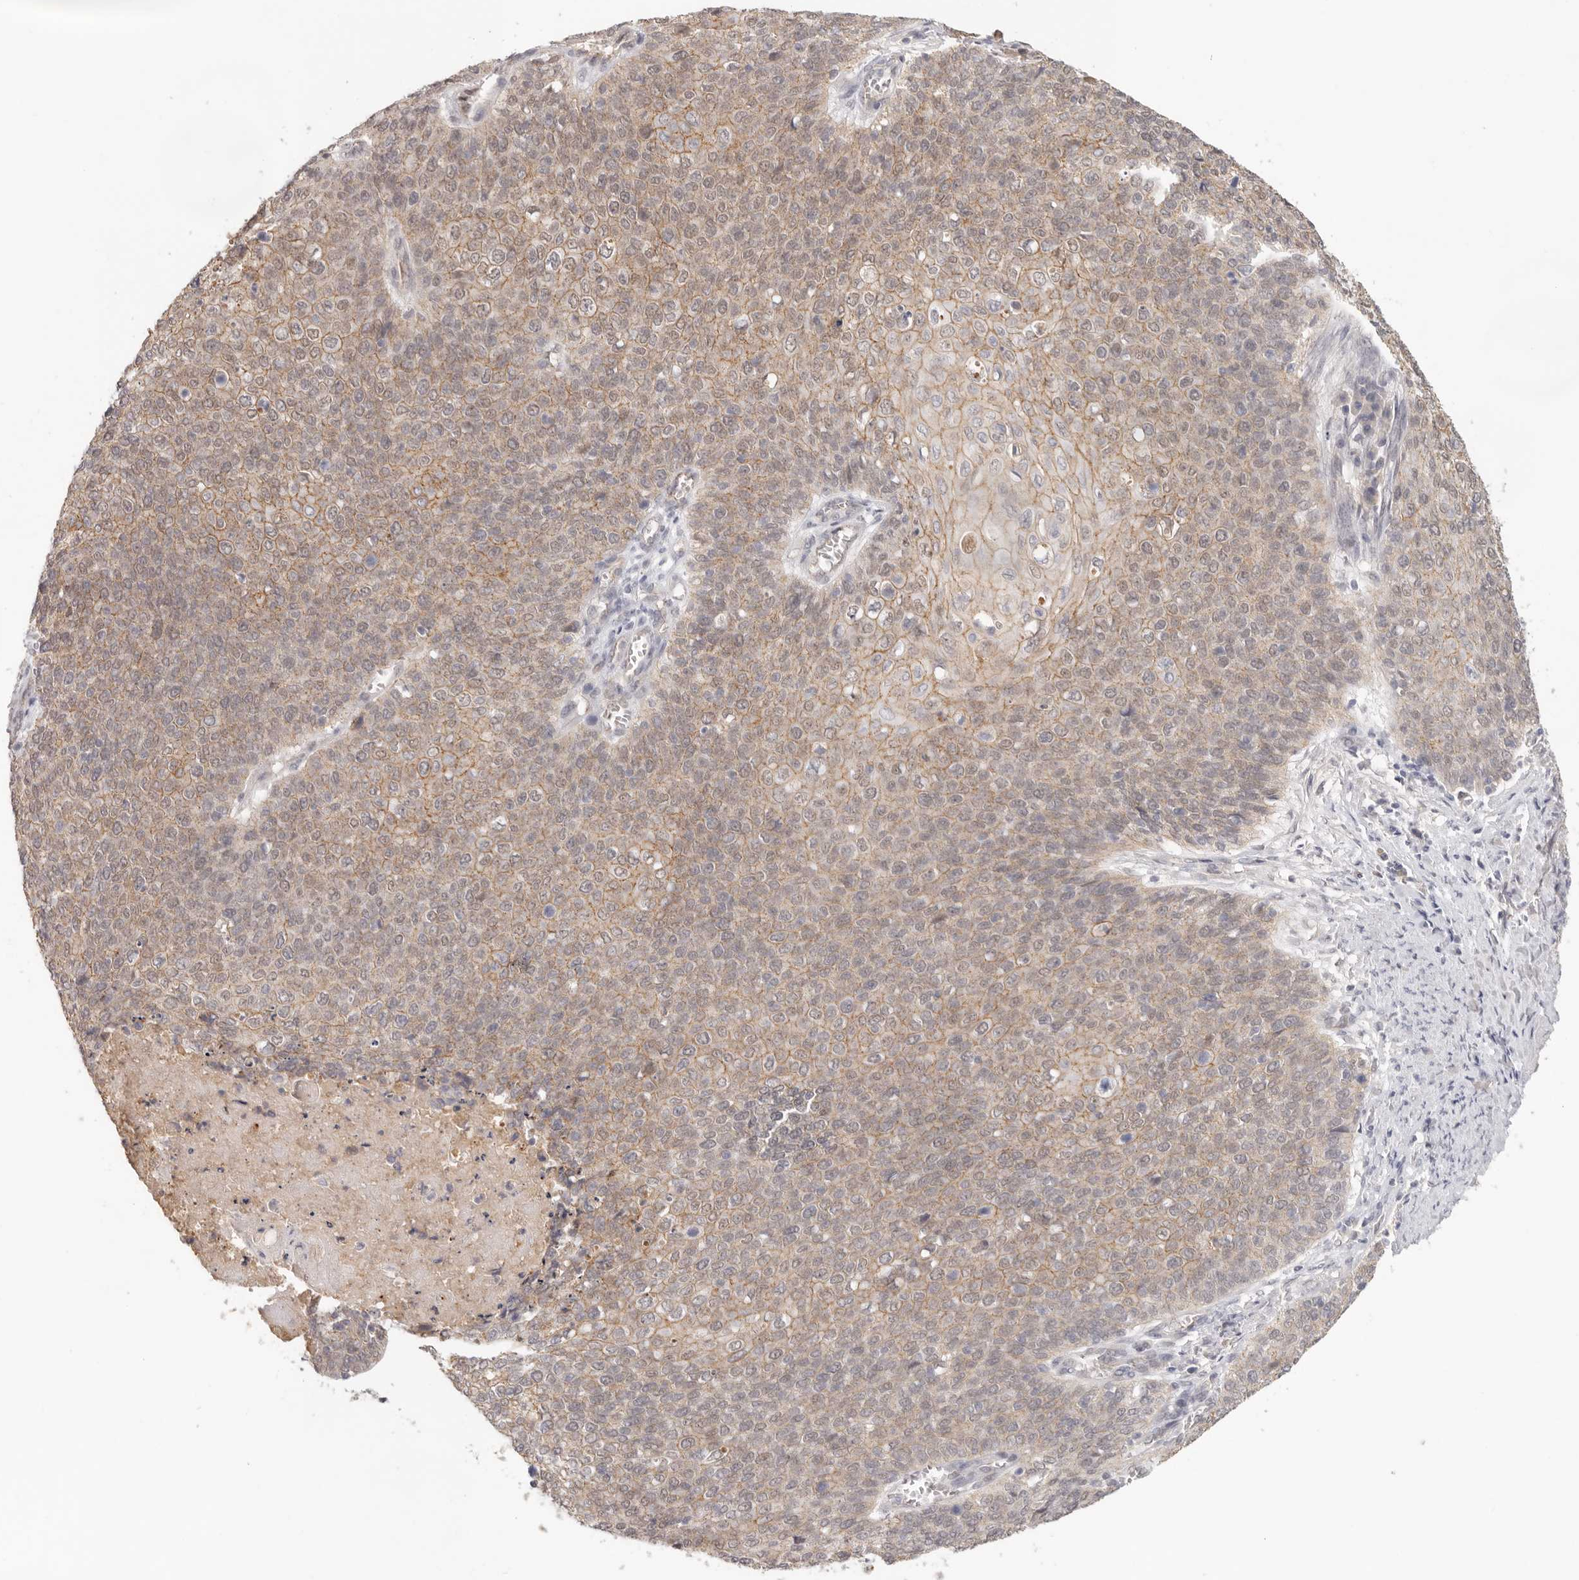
{"staining": {"intensity": "moderate", "quantity": ">75%", "location": "cytoplasmic/membranous"}, "tissue": "cervical cancer", "cell_type": "Tumor cells", "image_type": "cancer", "snomed": [{"axis": "morphology", "description": "Squamous cell carcinoma, NOS"}, {"axis": "topography", "description": "Cervix"}], "caption": "Immunohistochemical staining of human squamous cell carcinoma (cervical) demonstrates medium levels of moderate cytoplasmic/membranous positivity in approximately >75% of tumor cells.", "gene": "ANXA9", "patient": {"sex": "female", "age": 39}}